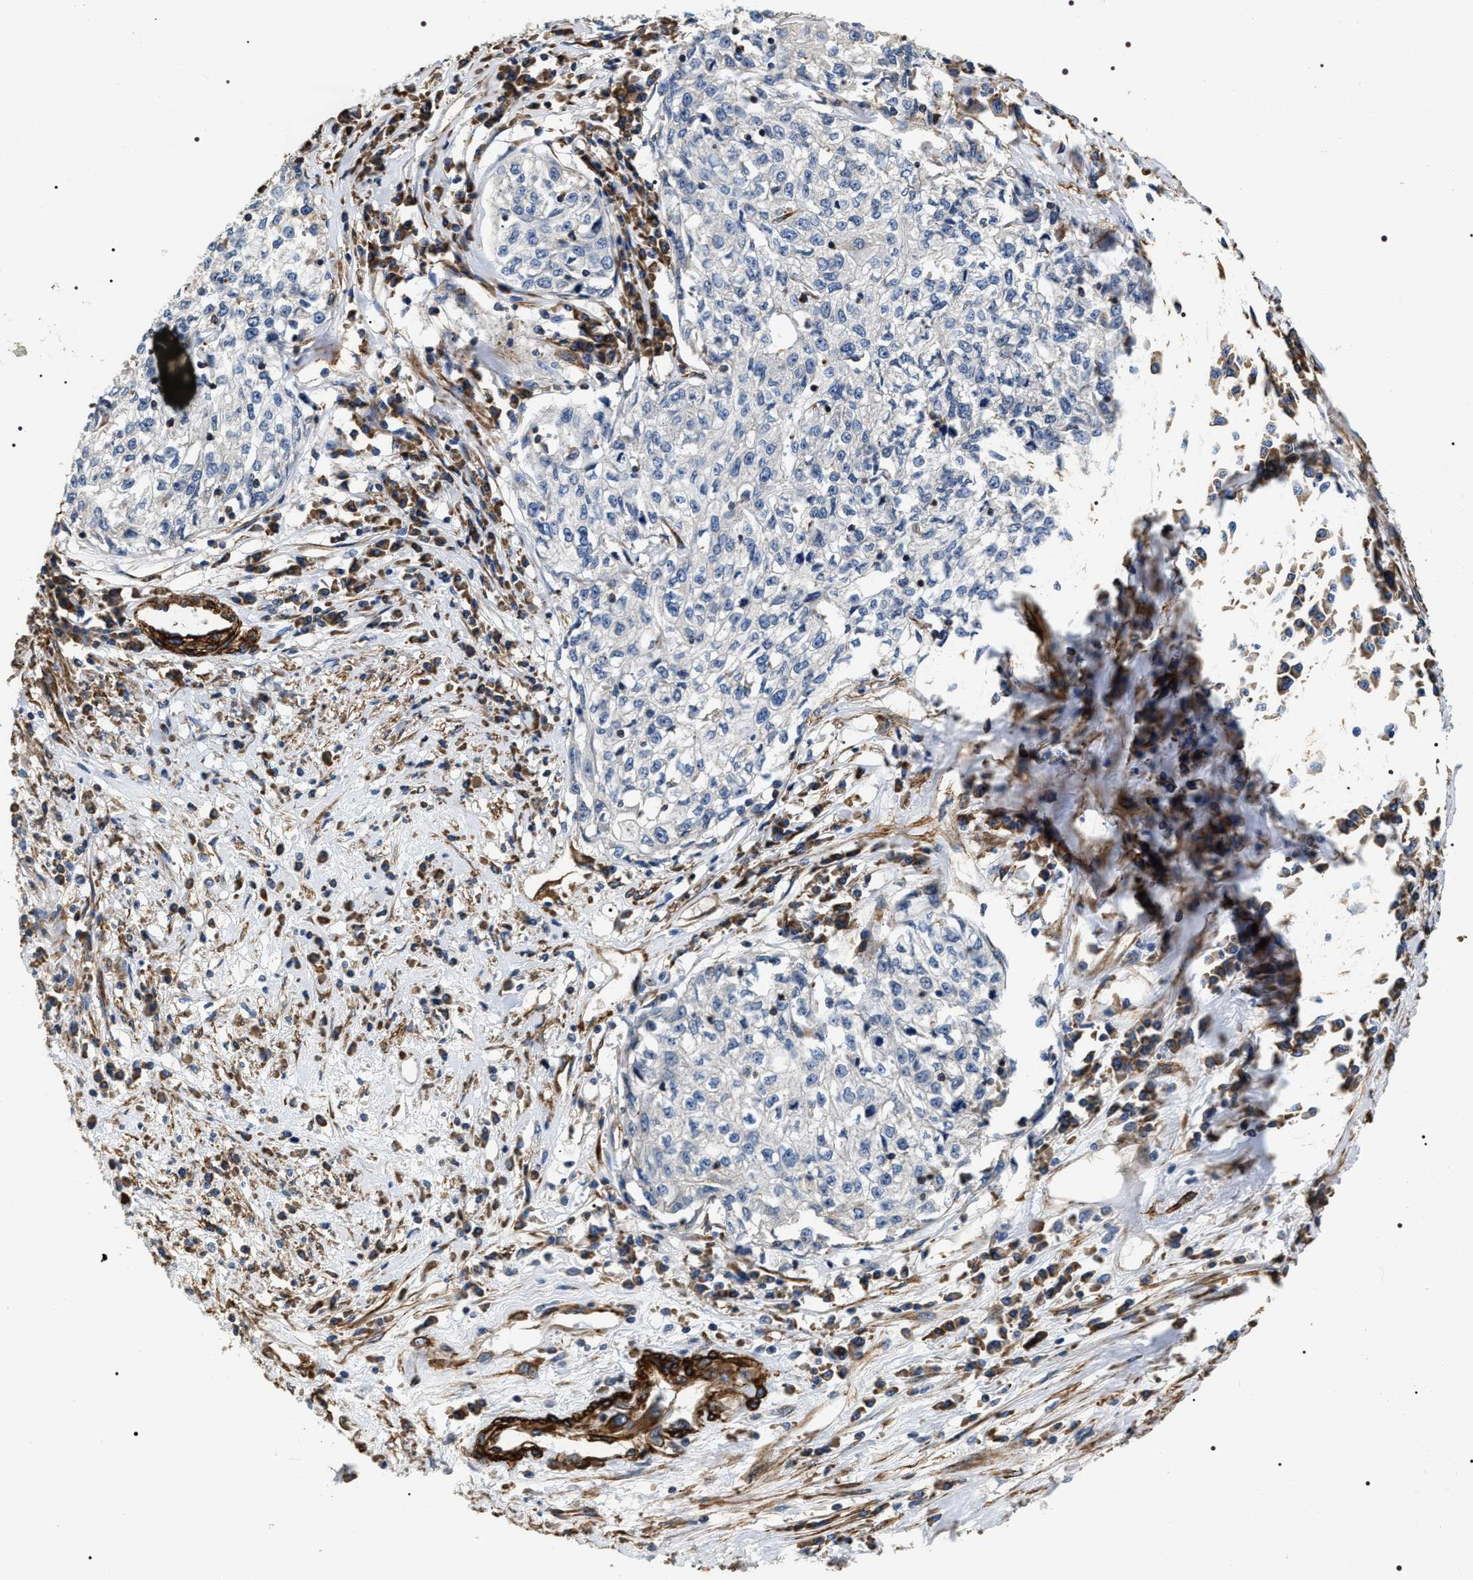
{"staining": {"intensity": "negative", "quantity": "none", "location": "none"}, "tissue": "cervical cancer", "cell_type": "Tumor cells", "image_type": "cancer", "snomed": [{"axis": "morphology", "description": "Squamous cell carcinoma, NOS"}, {"axis": "topography", "description": "Cervix"}], "caption": "A photomicrograph of human squamous cell carcinoma (cervical) is negative for staining in tumor cells.", "gene": "ZC3HAV1L", "patient": {"sex": "female", "age": 57}}